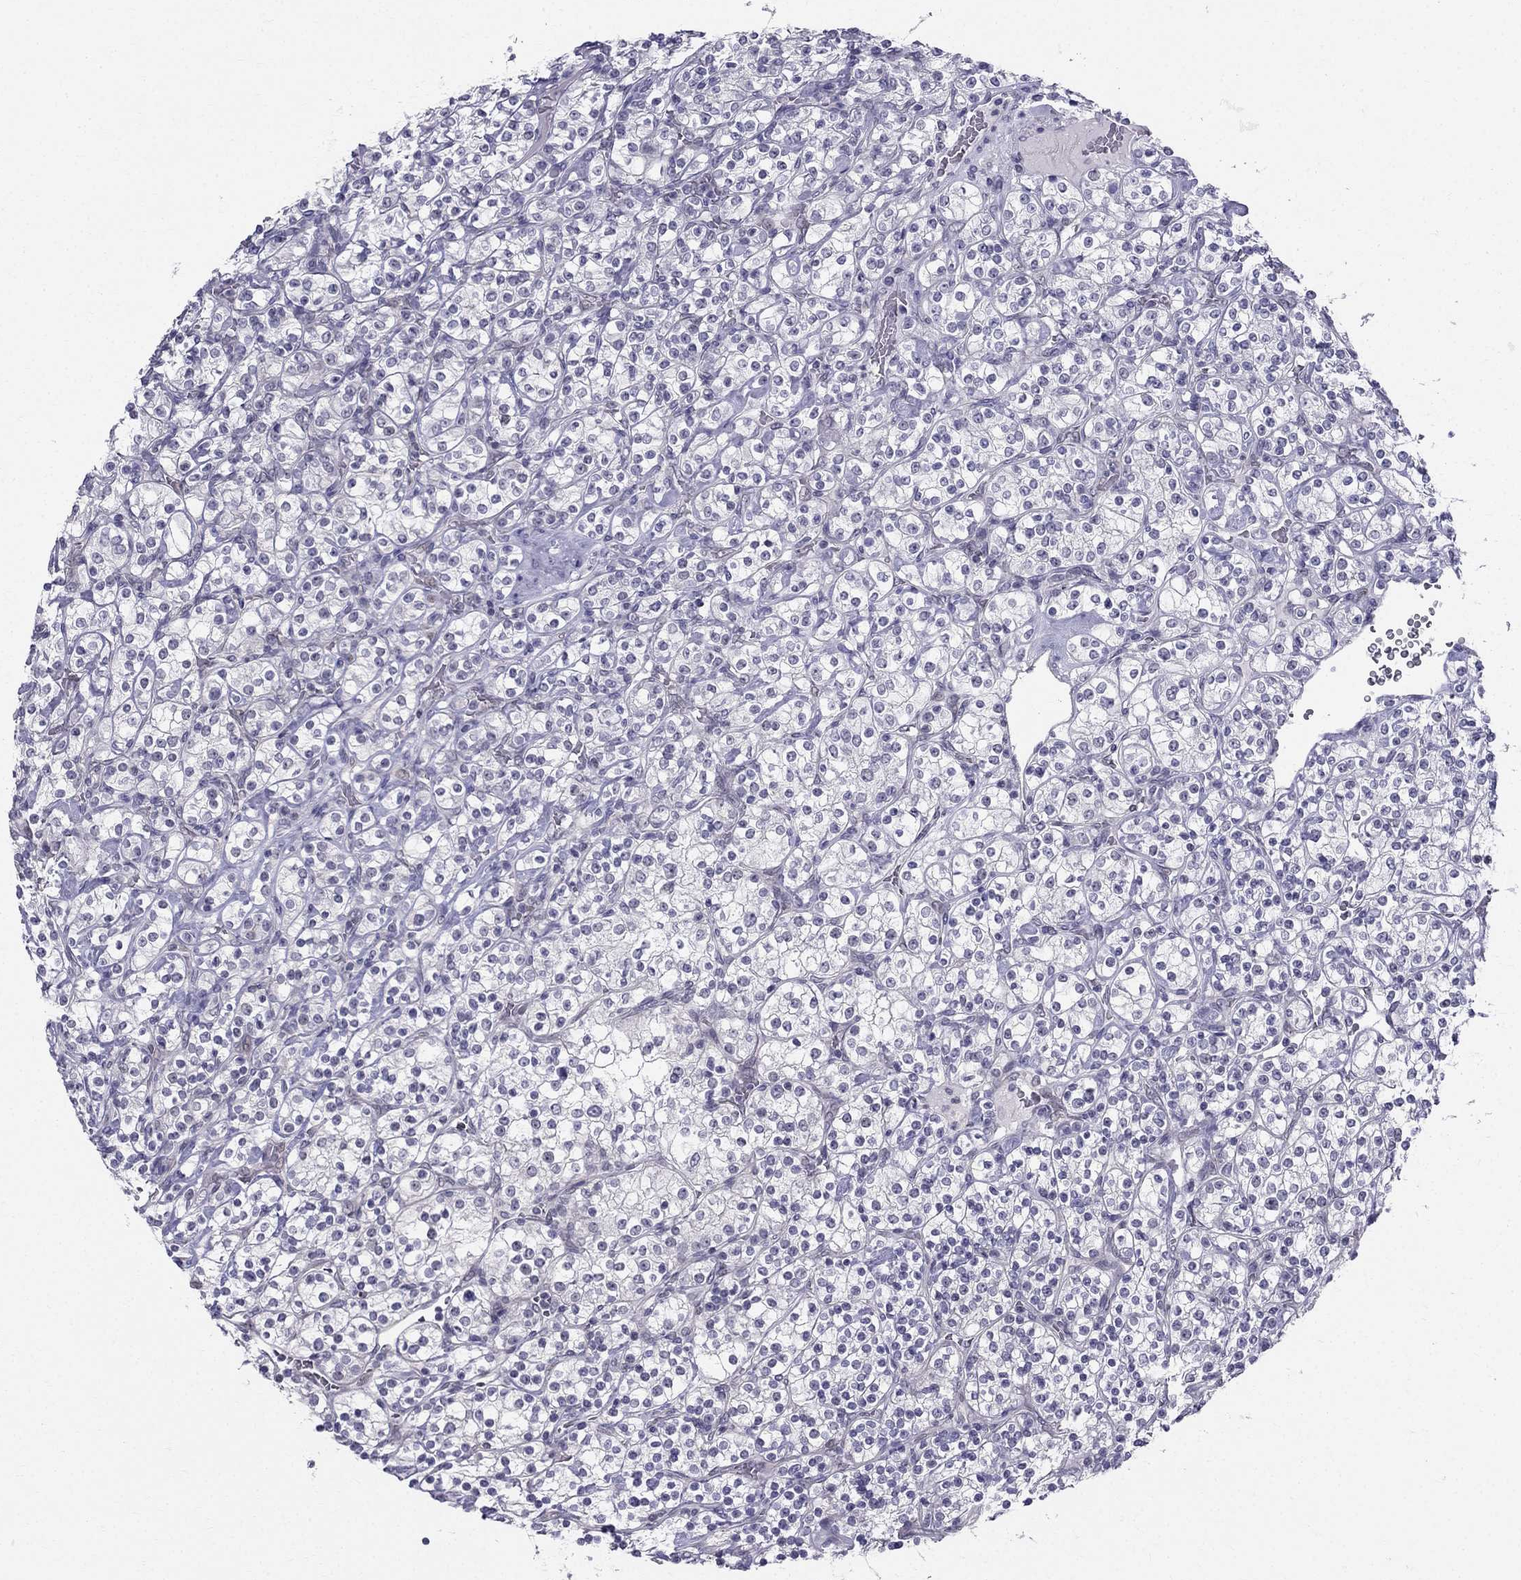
{"staining": {"intensity": "negative", "quantity": "none", "location": "none"}, "tissue": "renal cancer", "cell_type": "Tumor cells", "image_type": "cancer", "snomed": [{"axis": "morphology", "description": "Adenocarcinoma, NOS"}, {"axis": "topography", "description": "Kidney"}], "caption": "IHC photomicrograph of renal cancer stained for a protein (brown), which displays no staining in tumor cells.", "gene": "BAG5", "patient": {"sex": "male", "age": 77}}